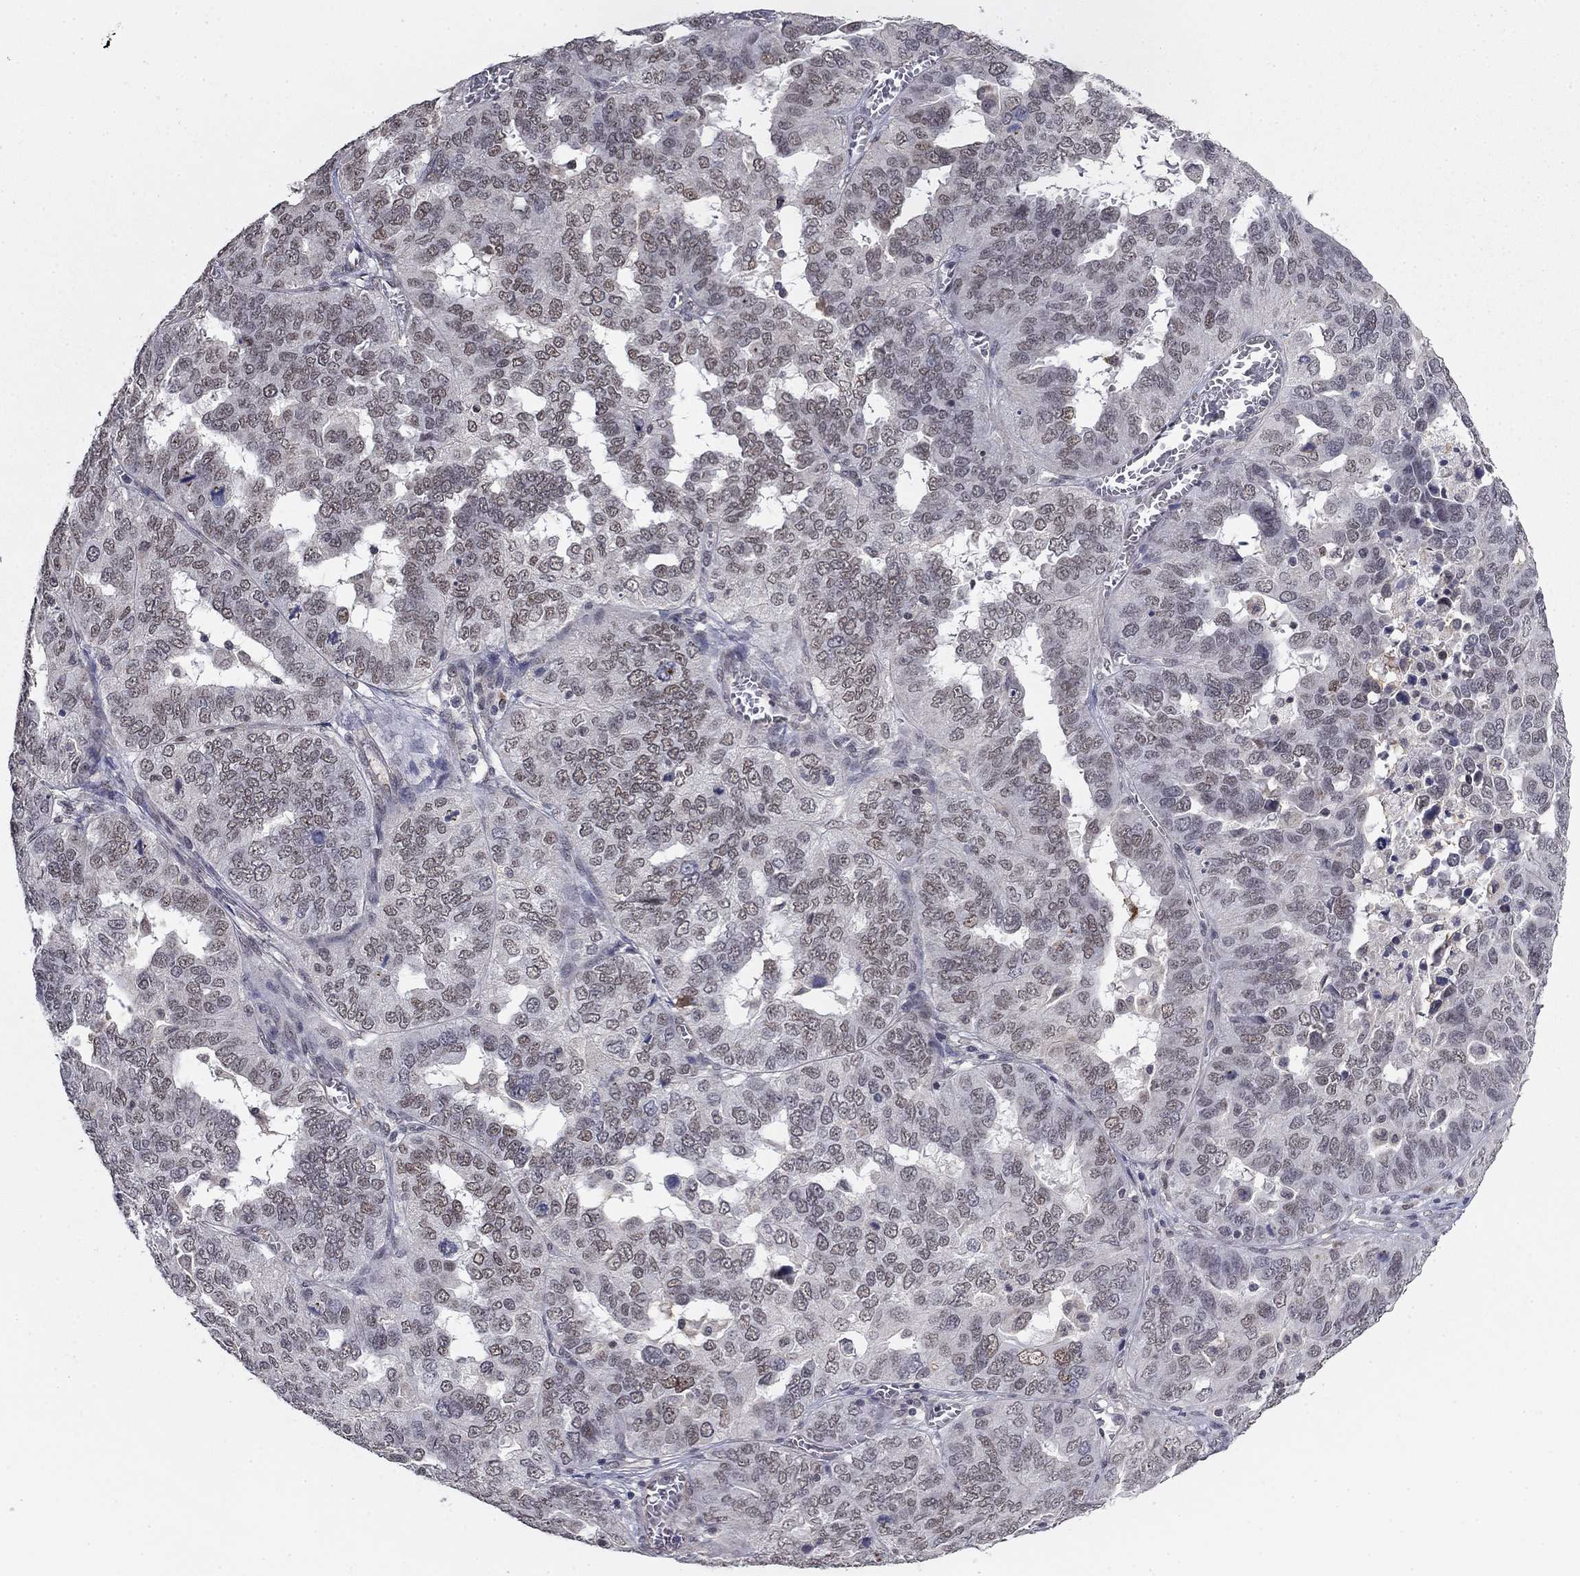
{"staining": {"intensity": "weak", "quantity": "<25%", "location": "nuclear"}, "tissue": "ovarian cancer", "cell_type": "Tumor cells", "image_type": "cancer", "snomed": [{"axis": "morphology", "description": "Carcinoma, endometroid"}, {"axis": "topography", "description": "Soft tissue"}, {"axis": "topography", "description": "Ovary"}], "caption": "The micrograph shows no staining of tumor cells in endometroid carcinoma (ovarian).", "gene": "GRIA3", "patient": {"sex": "female", "age": 52}}